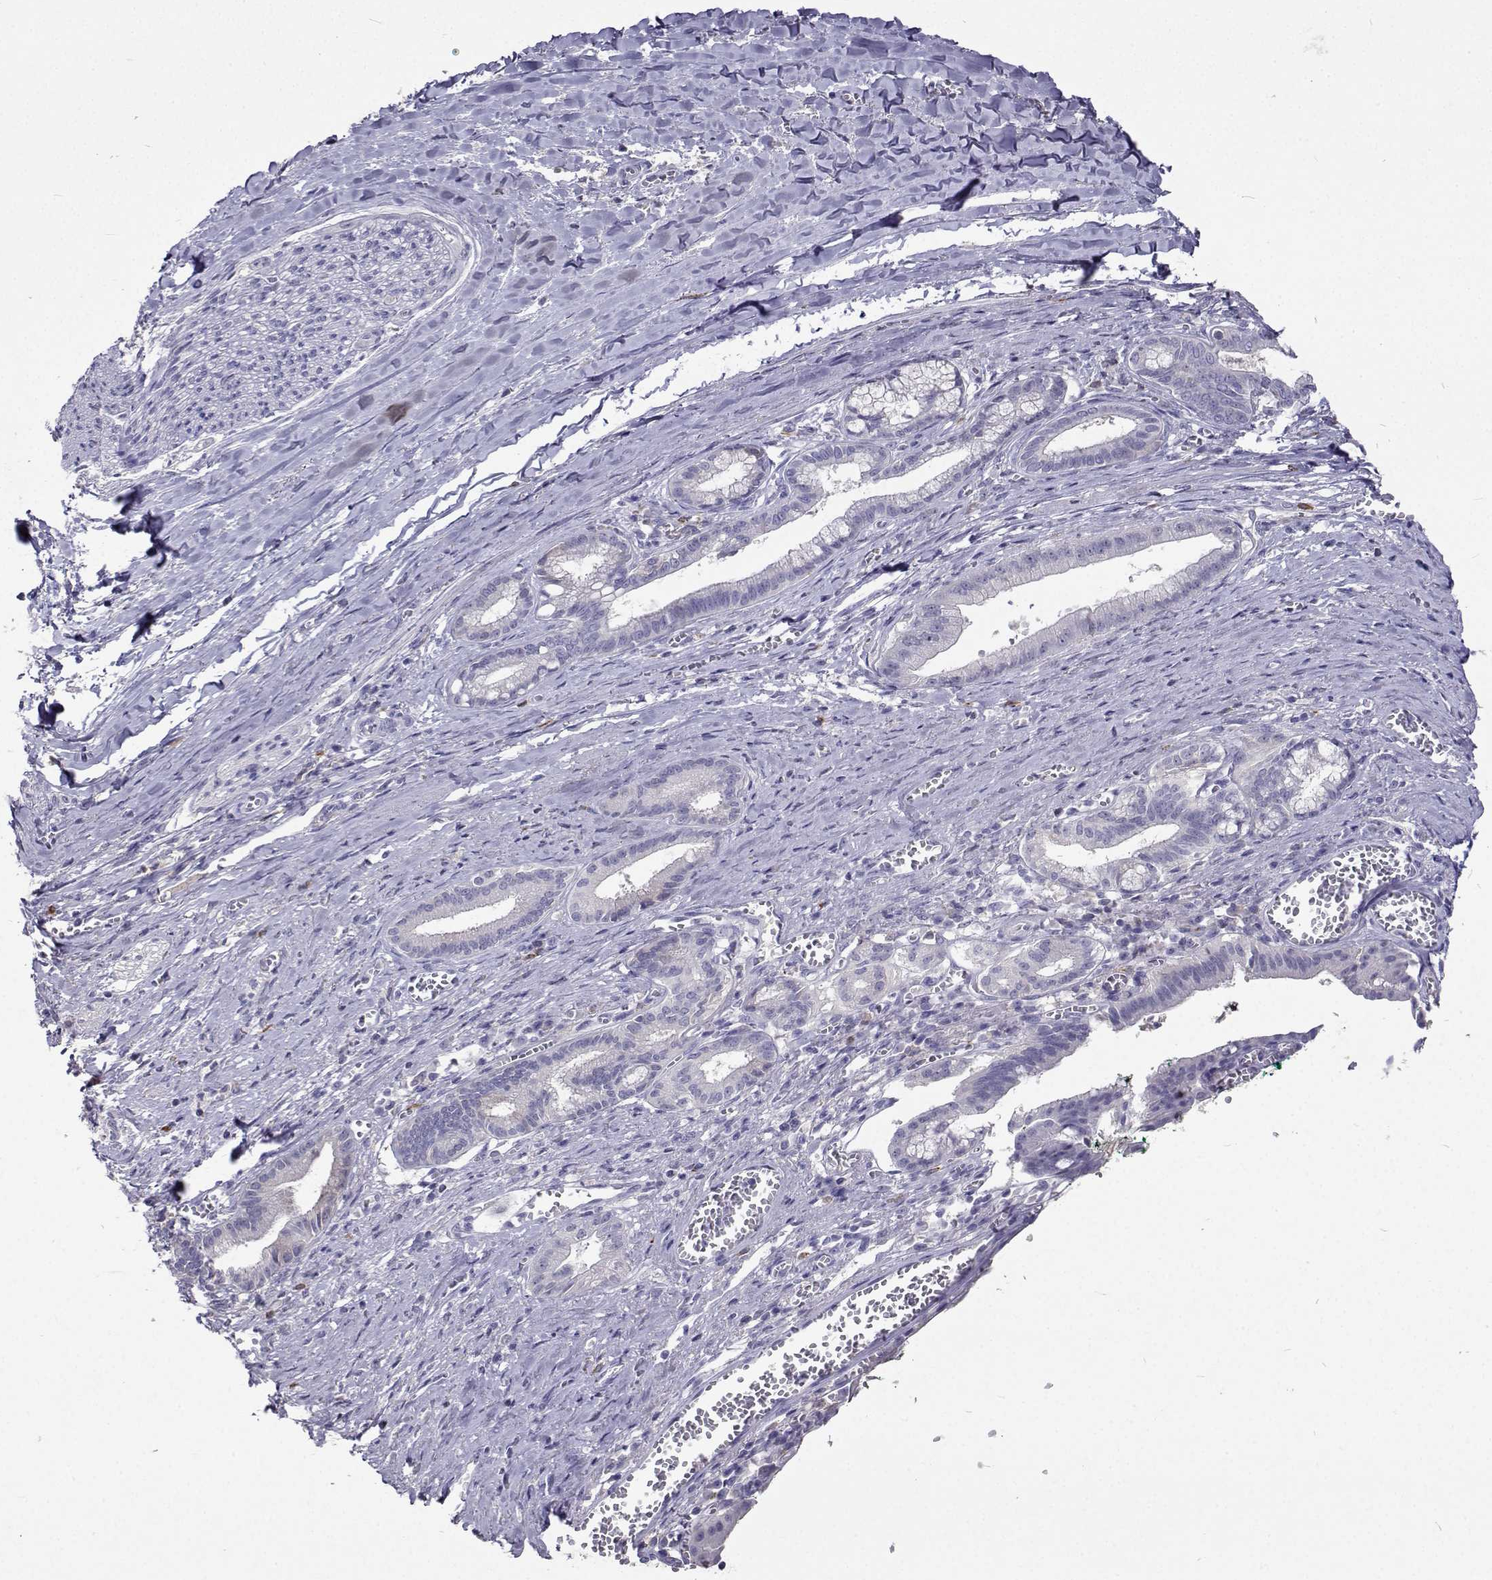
{"staining": {"intensity": "negative", "quantity": "none", "location": "none"}, "tissue": "pancreatic cancer", "cell_type": "Tumor cells", "image_type": "cancer", "snomed": [{"axis": "morphology", "description": "Normal tissue, NOS"}, {"axis": "morphology", "description": "Adenocarcinoma, NOS"}, {"axis": "topography", "description": "Lymph node"}, {"axis": "topography", "description": "Pancreas"}], "caption": "High magnification brightfield microscopy of pancreatic cancer (adenocarcinoma) stained with DAB (3,3'-diaminobenzidine) (brown) and counterstained with hematoxylin (blue): tumor cells show no significant positivity. The staining was performed using DAB (3,3'-diaminobenzidine) to visualize the protein expression in brown, while the nuclei were stained in blue with hematoxylin (Magnification: 20x).", "gene": "CFAP44", "patient": {"sex": "female", "age": 58}}